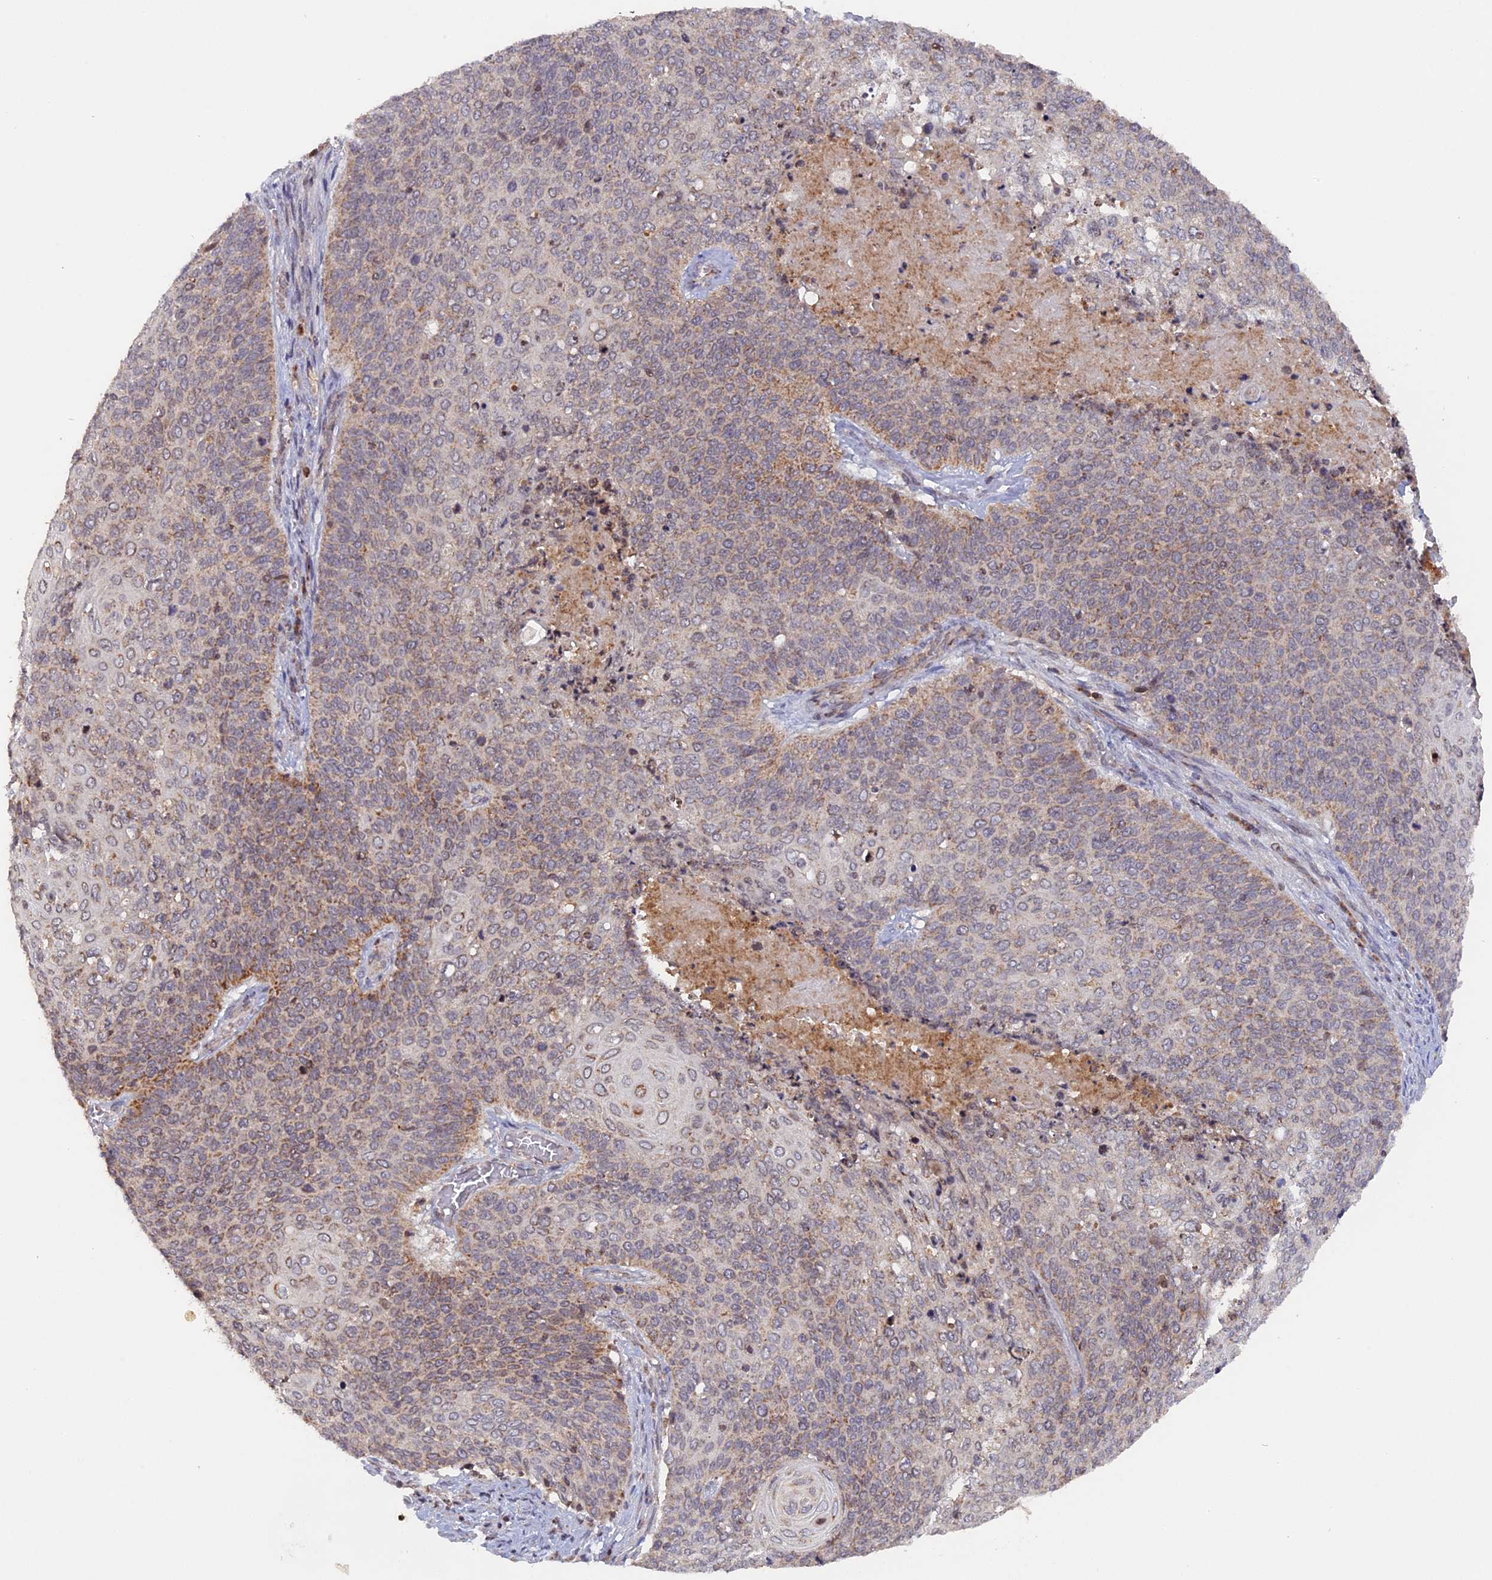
{"staining": {"intensity": "weak", "quantity": "<25%", "location": "cytoplasmic/membranous"}, "tissue": "cervical cancer", "cell_type": "Tumor cells", "image_type": "cancer", "snomed": [{"axis": "morphology", "description": "Squamous cell carcinoma, NOS"}, {"axis": "topography", "description": "Cervix"}], "caption": "Tumor cells are negative for brown protein staining in cervical cancer (squamous cell carcinoma). Nuclei are stained in blue.", "gene": "MPV17L", "patient": {"sex": "female", "age": 39}}